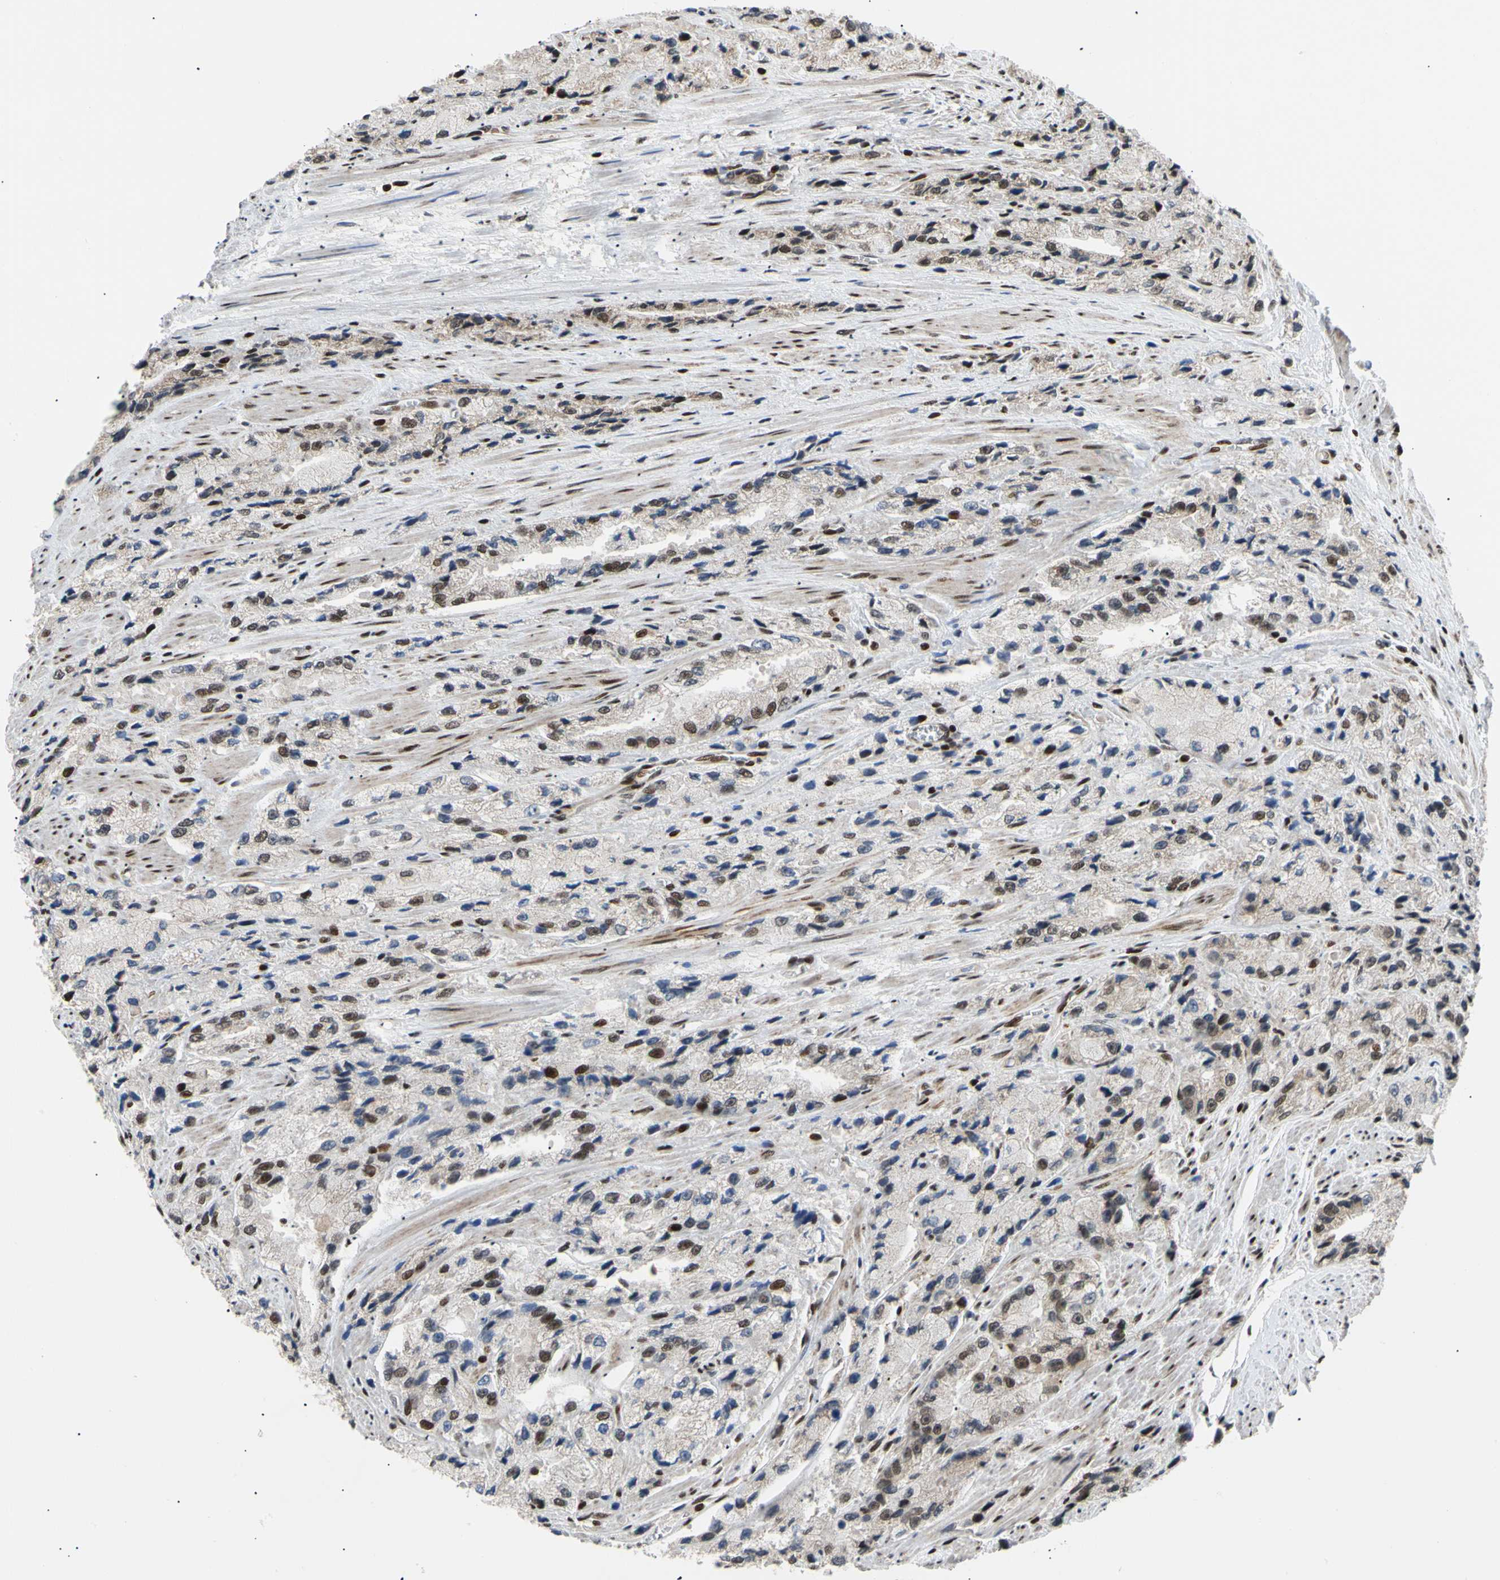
{"staining": {"intensity": "moderate", "quantity": "25%-75%", "location": "nuclear"}, "tissue": "prostate cancer", "cell_type": "Tumor cells", "image_type": "cancer", "snomed": [{"axis": "morphology", "description": "Adenocarcinoma, High grade"}, {"axis": "topography", "description": "Prostate"}], "caption": "DAB (3,3'-diaminobenzidine) immunohistochemical staining of prostate cancer (adenocarcinoma (high-grade)) displays moderate nuclear protein staining in about 25%-75% of tumor cells.", "gene": "E2F1", "patient": {"sex": "male", "age": 58}}